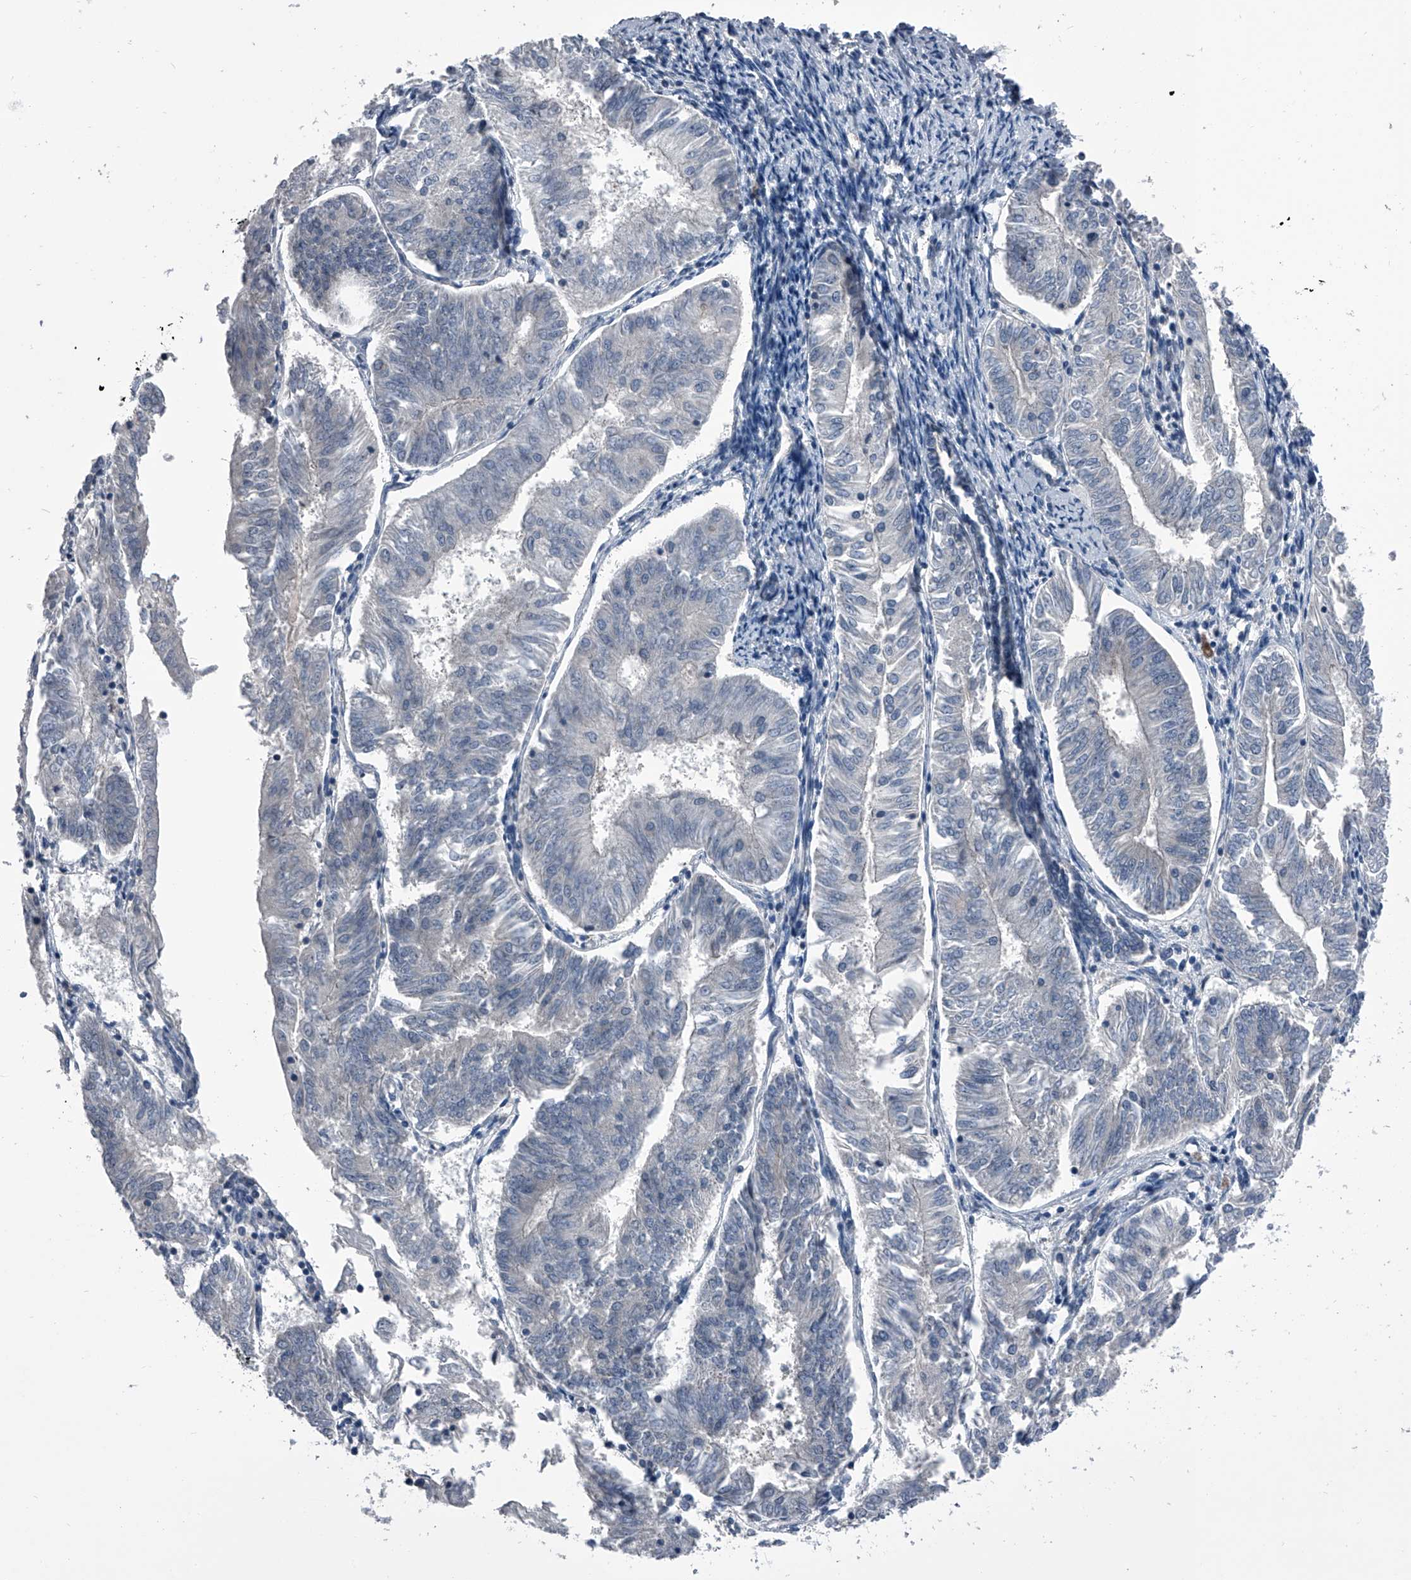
{"staining": {"intensity": "negative", "quantity": "none", "location": "none"}, "tissue": "endometrial cancer", "cell_type": "Tumor cells", "image_type": "cancer", "snomed": [{"axis": "morphology", "description": "Adenocarcinoma, NOS"}, {"axis": "topography", "description": "Endometrium"}], "caption": "High power microscopy micrograph of an IHC histopathology image of endometrial cancer (adenocarcinoma), revealing no significant expression in tumor cells. Nuclei are stained in blue.", "gene": "PIP5K1A", "patient": {"sex": "female", "age": 58}}